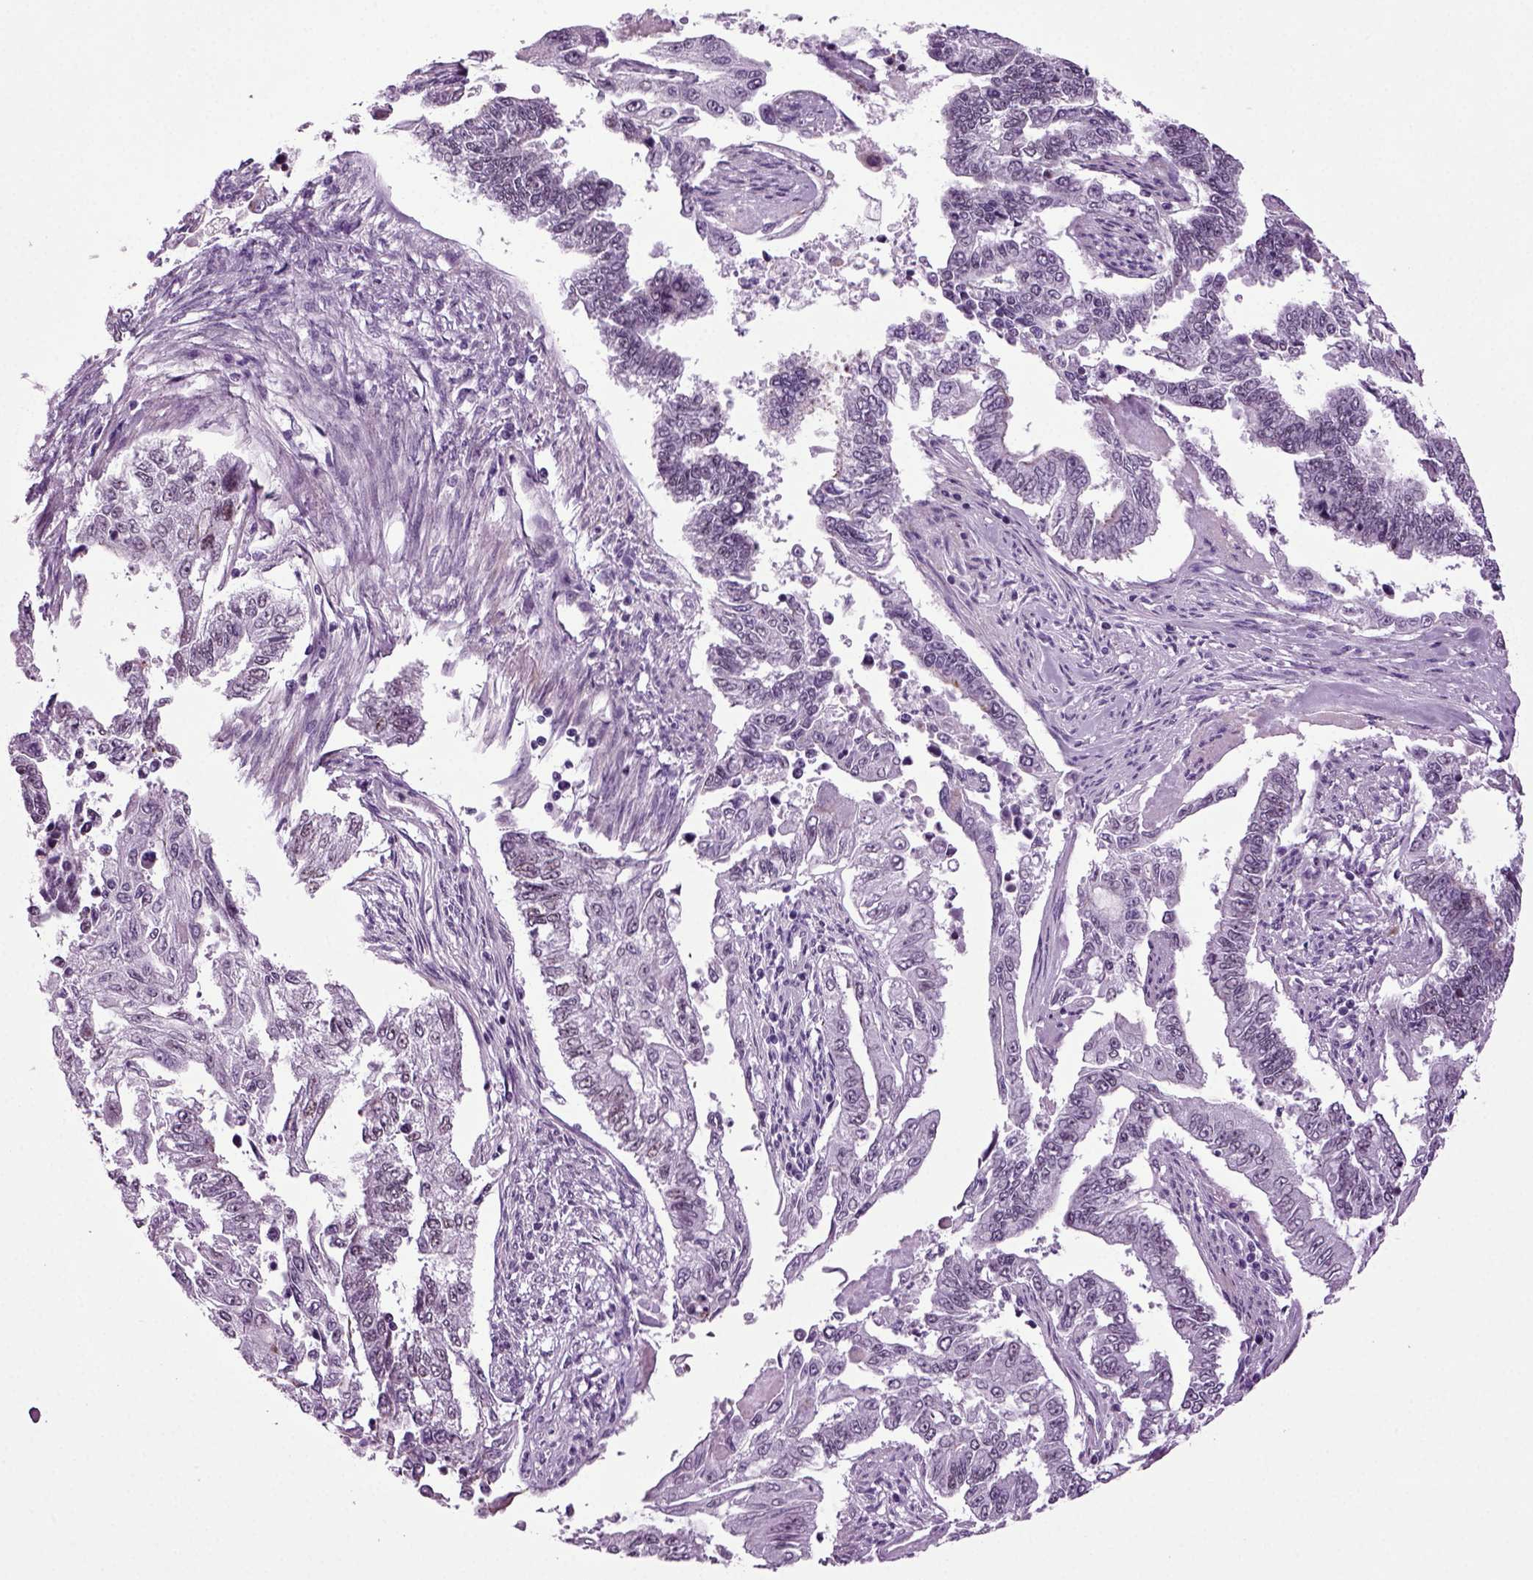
{"staining": {"intensity": "negative", "quantity": "none", "location": "none"}, "tissue": "endometrial cancer", "cell_type": "Tumor cells", "image_type": "cancer", "snomed": [{"axis": "morphology", "description": "Adenocarcinoma, NOS"}, {"axis": "topography", "description": "Uterus"}], "caption": "IHC of human endometrial adenocarcinoma displays no positivity in tumor cells.", "gene": "RFX3", "patient": {"sex": "female", "age": 59}}